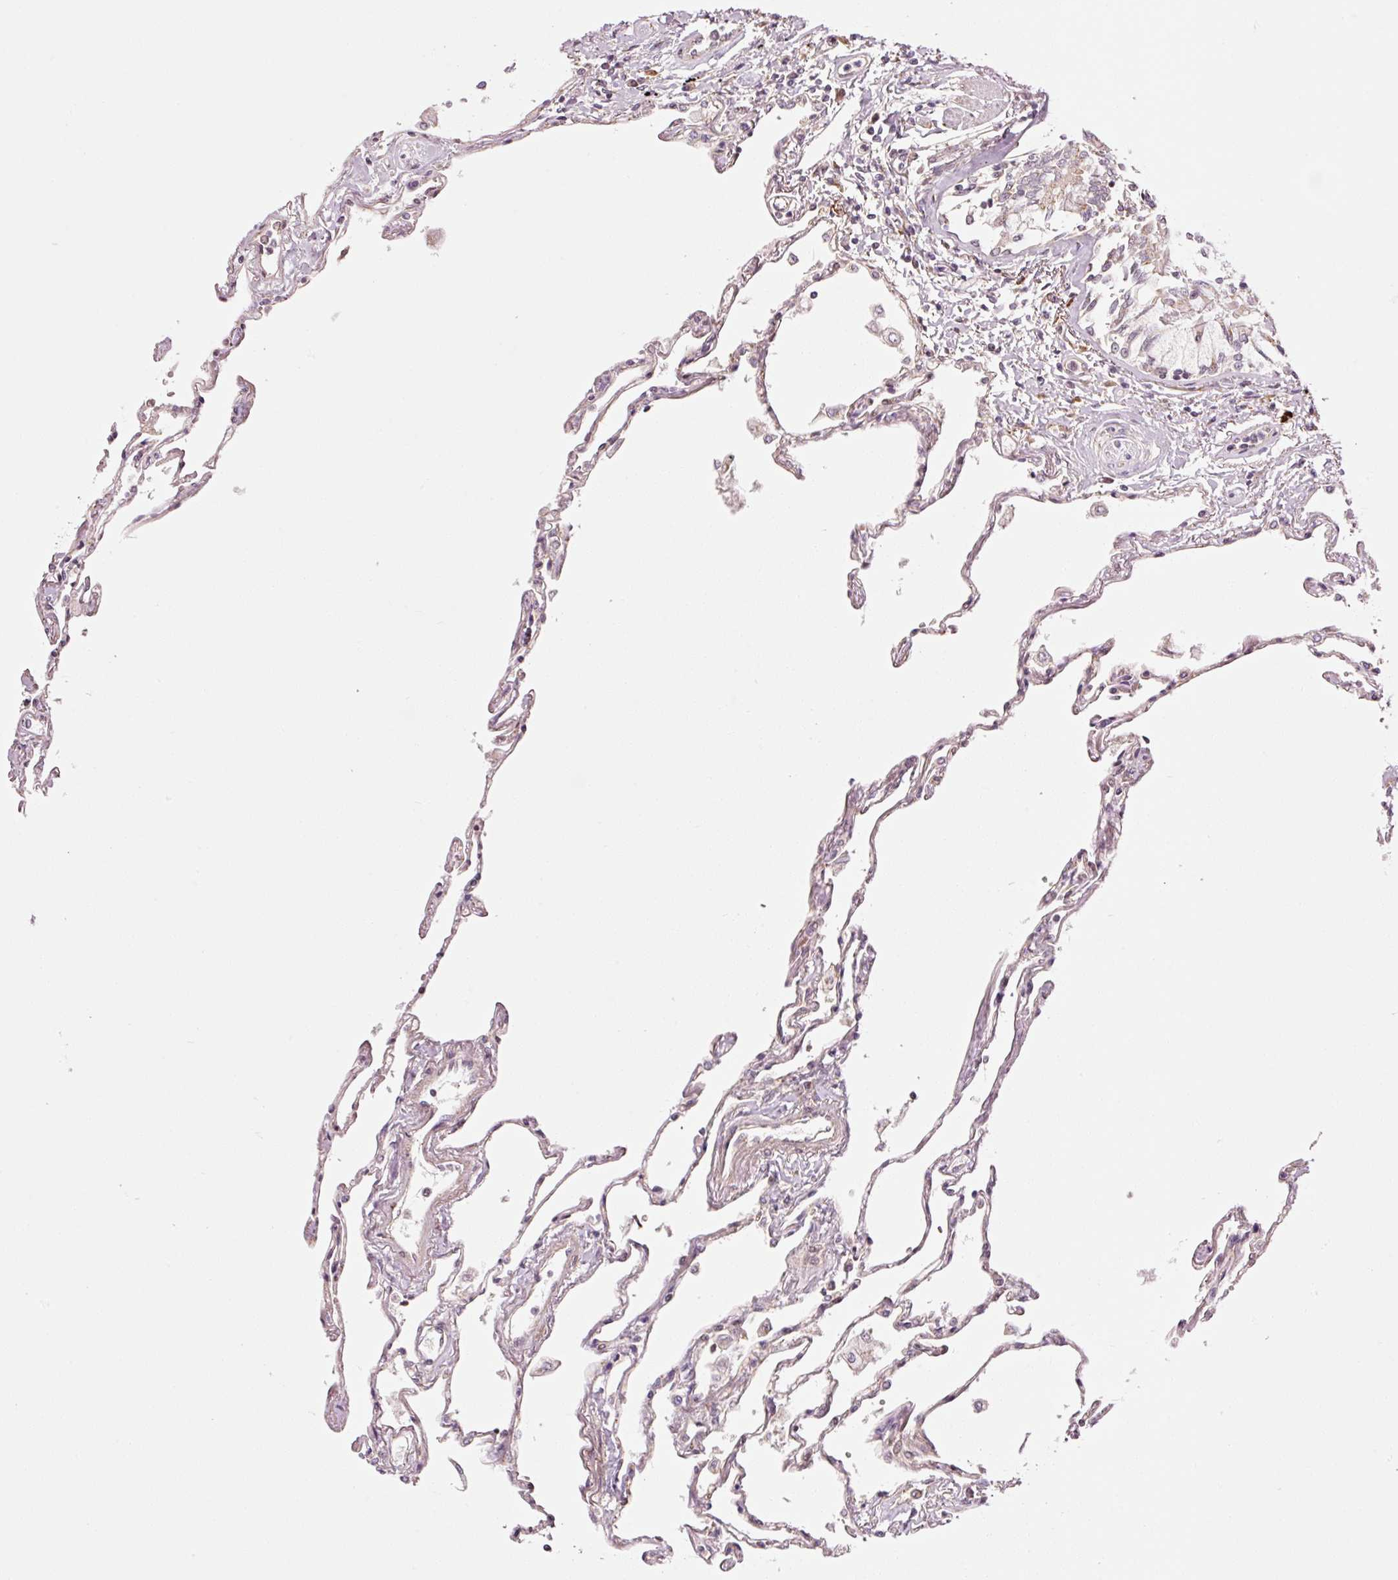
{"staining": {"intensity": "moderate", "quantity": "25%-75%", "location": "nuclear"}, "tissue": "lung", "cell_type": "Alveolar cells", "image_type": "normal", "snomed": [{"axis": "morphology", "description": "Normal tissue, NOS"}, {"axis": "topography", "description": "Lung"}], "caption": "An image of lung stained for a protein demonstrates moderate nuclear brown staining in alveolar cells.", "gene": "ANKRD20A1", "patient": {"sex": "female", "age": 67}}